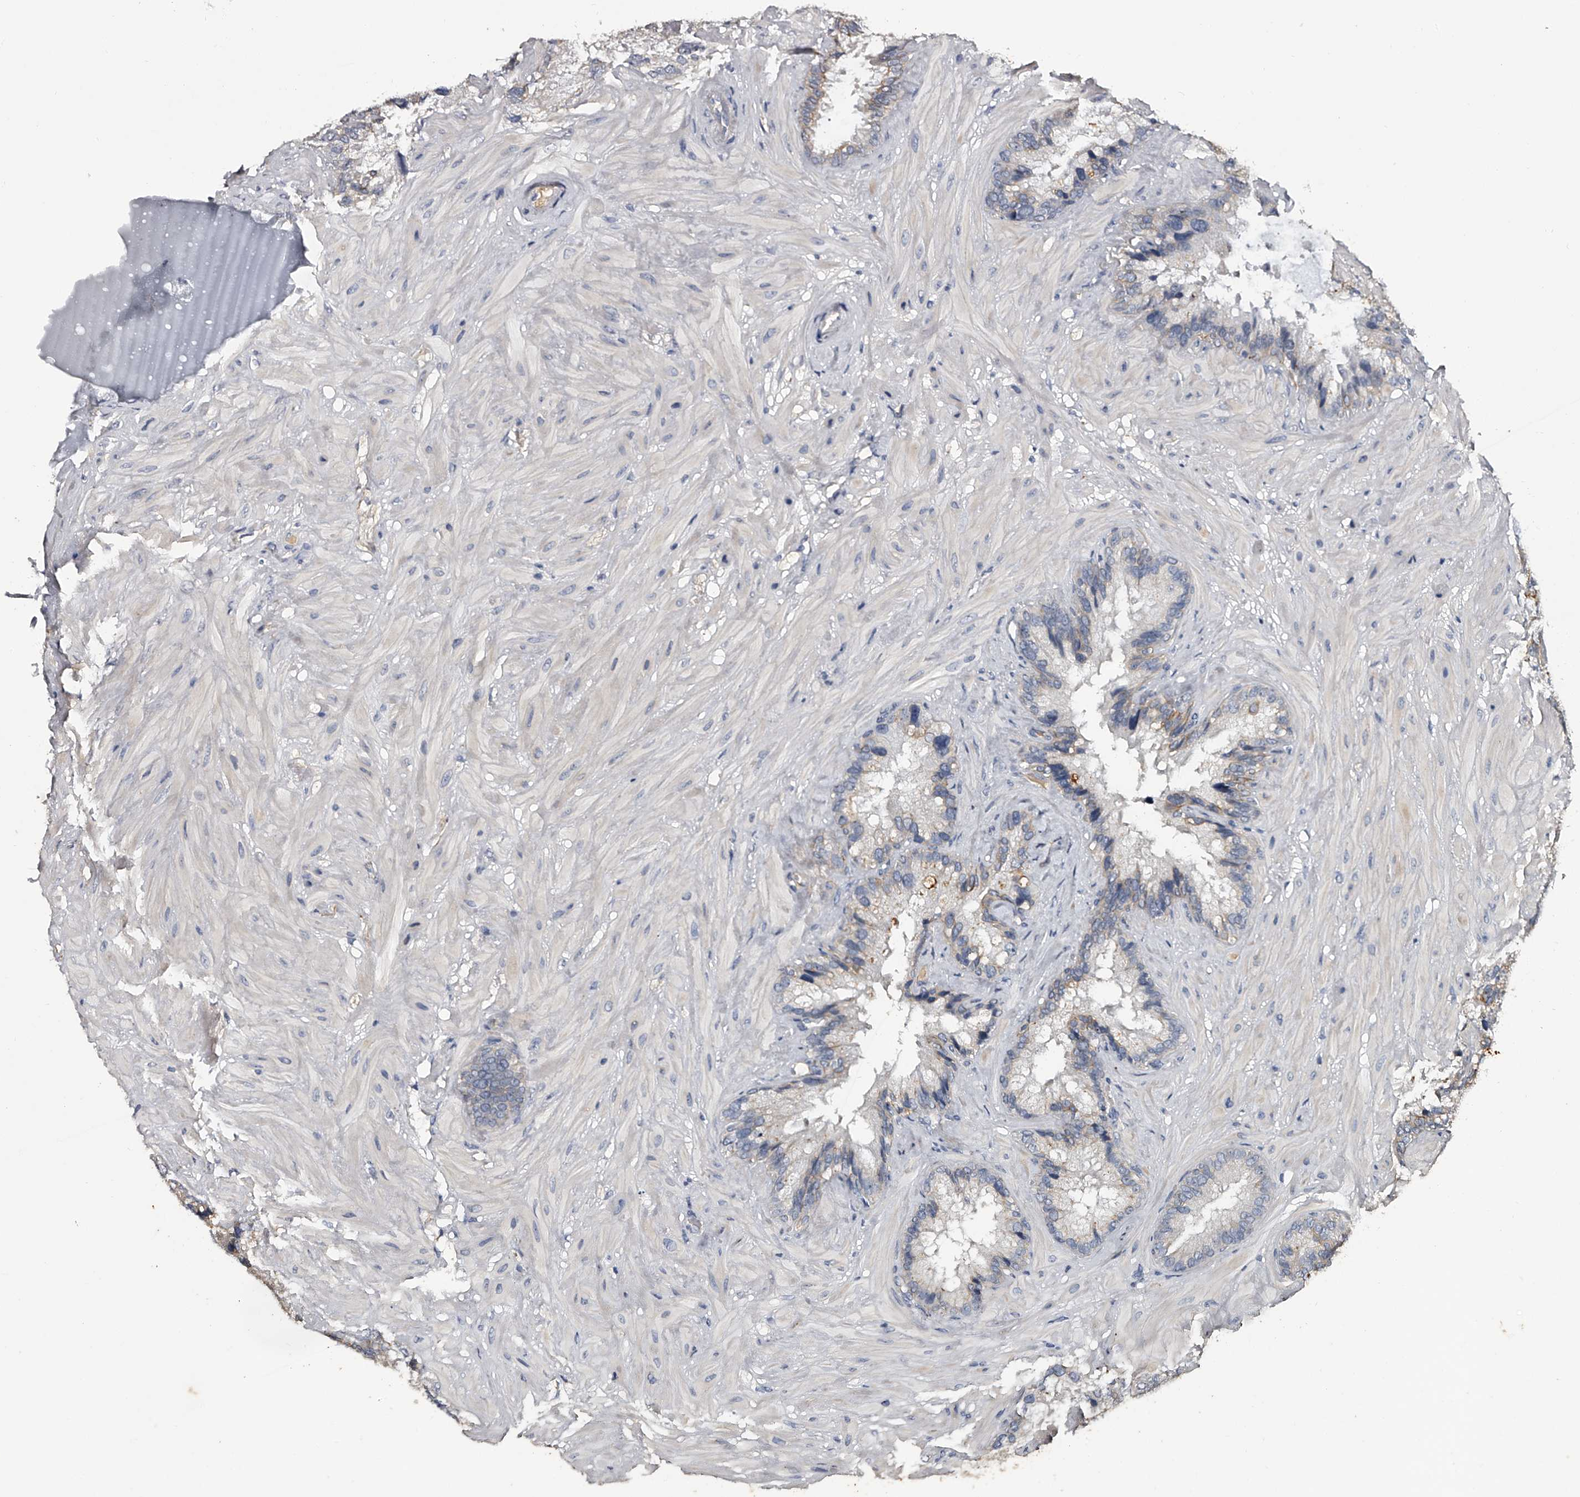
{"staining": {"intensity": "moderate", "quantity": "<25%", "location": "cytoplasmic/membranous"}, "tissue": "seminal vesicle", "cell_type": "Glandular cells", "image_type": "normal", "snomed": [{"axis": "morphology", "description": "Normal tissue, NOS"}, {"axis": "topography", "description": "Prostate"}, {"axis": "topography", "description": "Seminal veicle"}], "caption": "Immunohistochemical staining of benign human seminal vesicle demonstrates moderate cytoplasmic/membranous protein expression in about <25% of glandular cells. The staining is performed using DAB brown chromogen to label protein expression. The nuclei are counter-stained blue using hematoxylin.", "gene": "MDN1", "patient": {"sex": "male", "age": 68}}